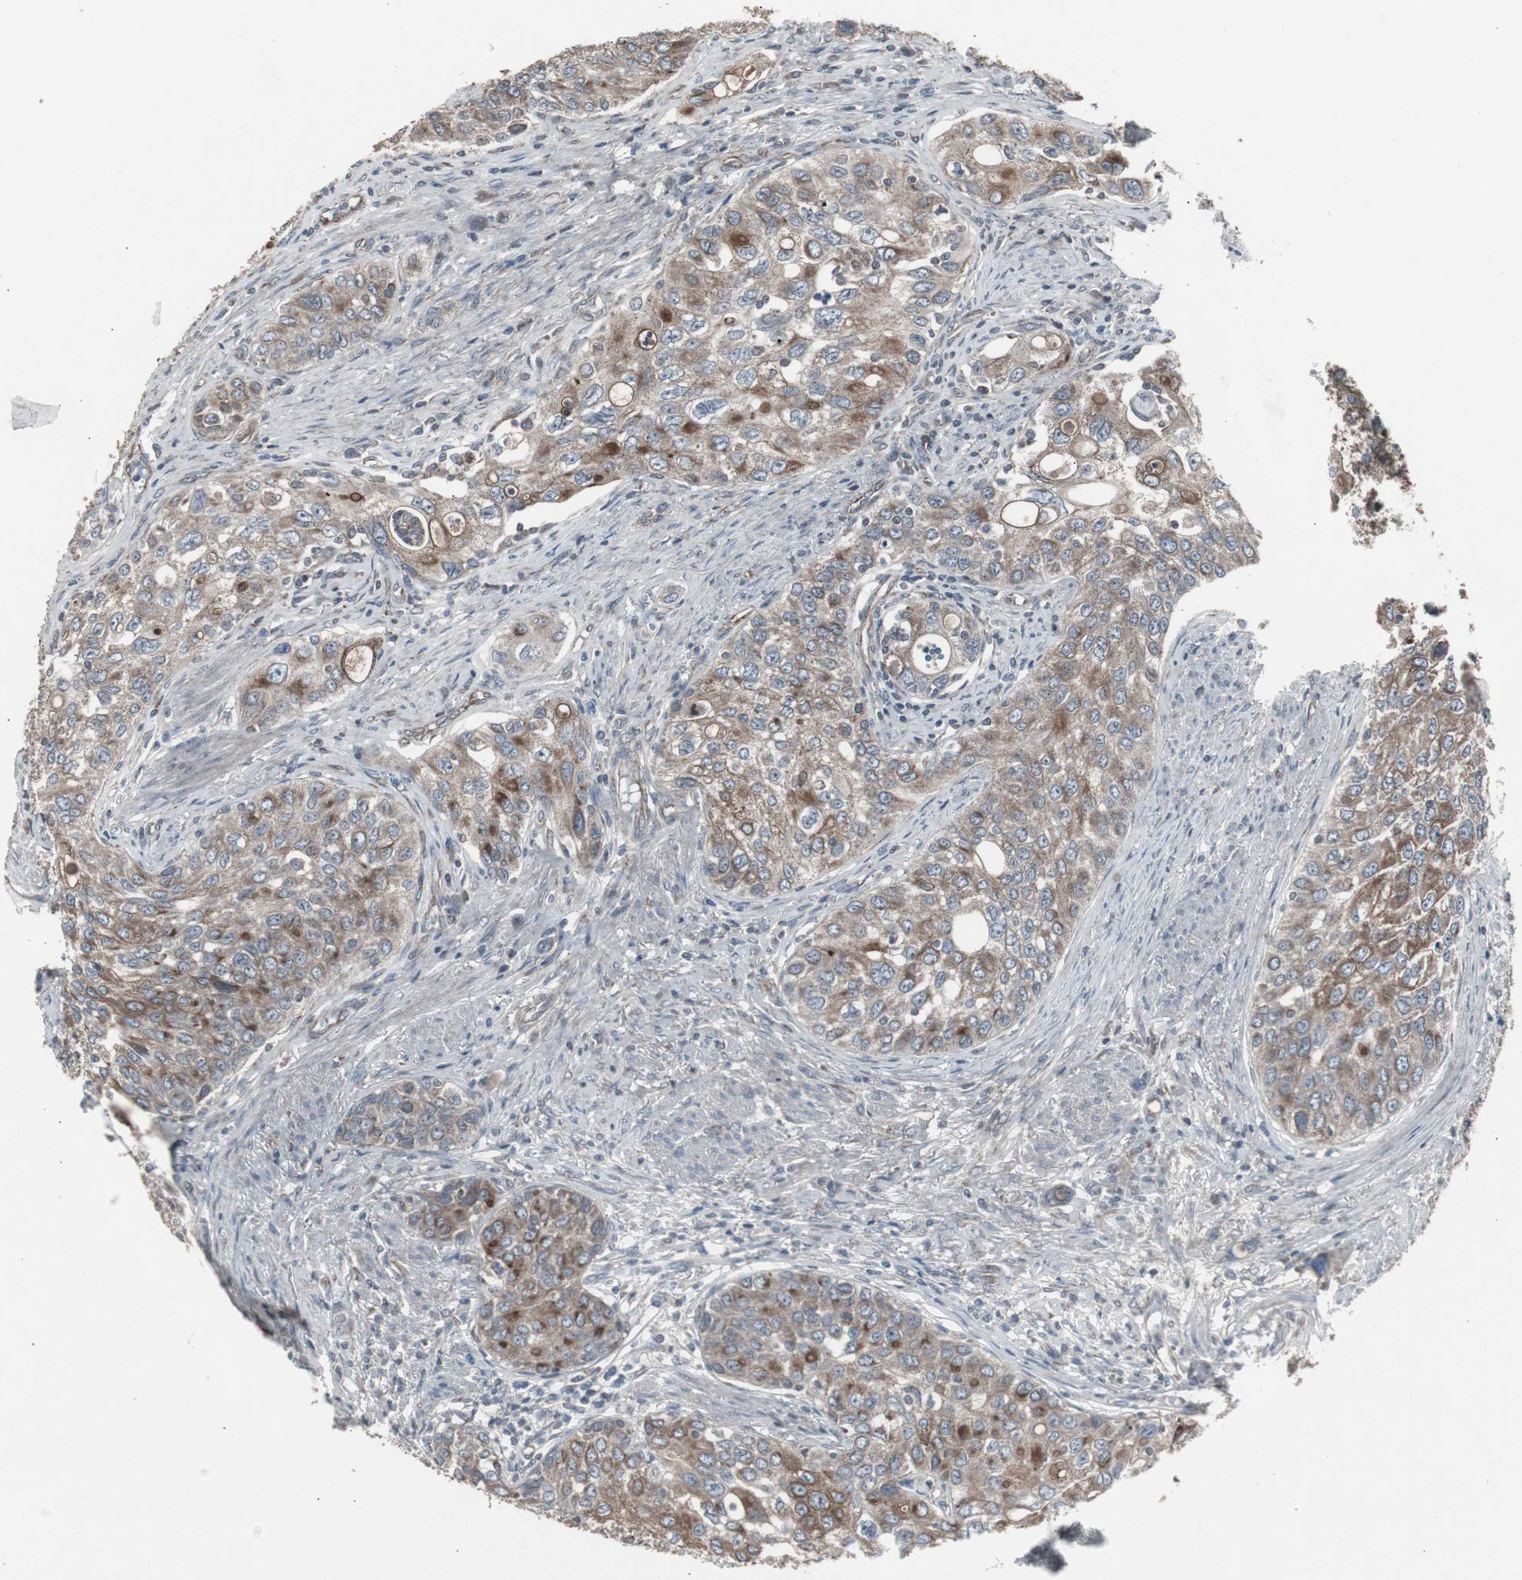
{"staining": {"intensity": "moderate", "quantity": "25%-75%", "location": "cytoplasmic/membranous"}, "tissue": "urothelial cancer", "cell_type": "Tumor cells", "image_type": "cancer", "snomed": [{"axis": "morphology", "description": "Urothelial carcinoma, High grade"}, {"axis": "topography", "description": "Urinary bladder"}], "caption": "High-power microscopy captured an immunohistochemistry image of urothelial cancer, revealing moderate cytoplasmic/membranous positivity in approximately 25%-75% of tumor cells.", "gene": "SSTR2", "patient": {"sex": "female", "age": 56}}